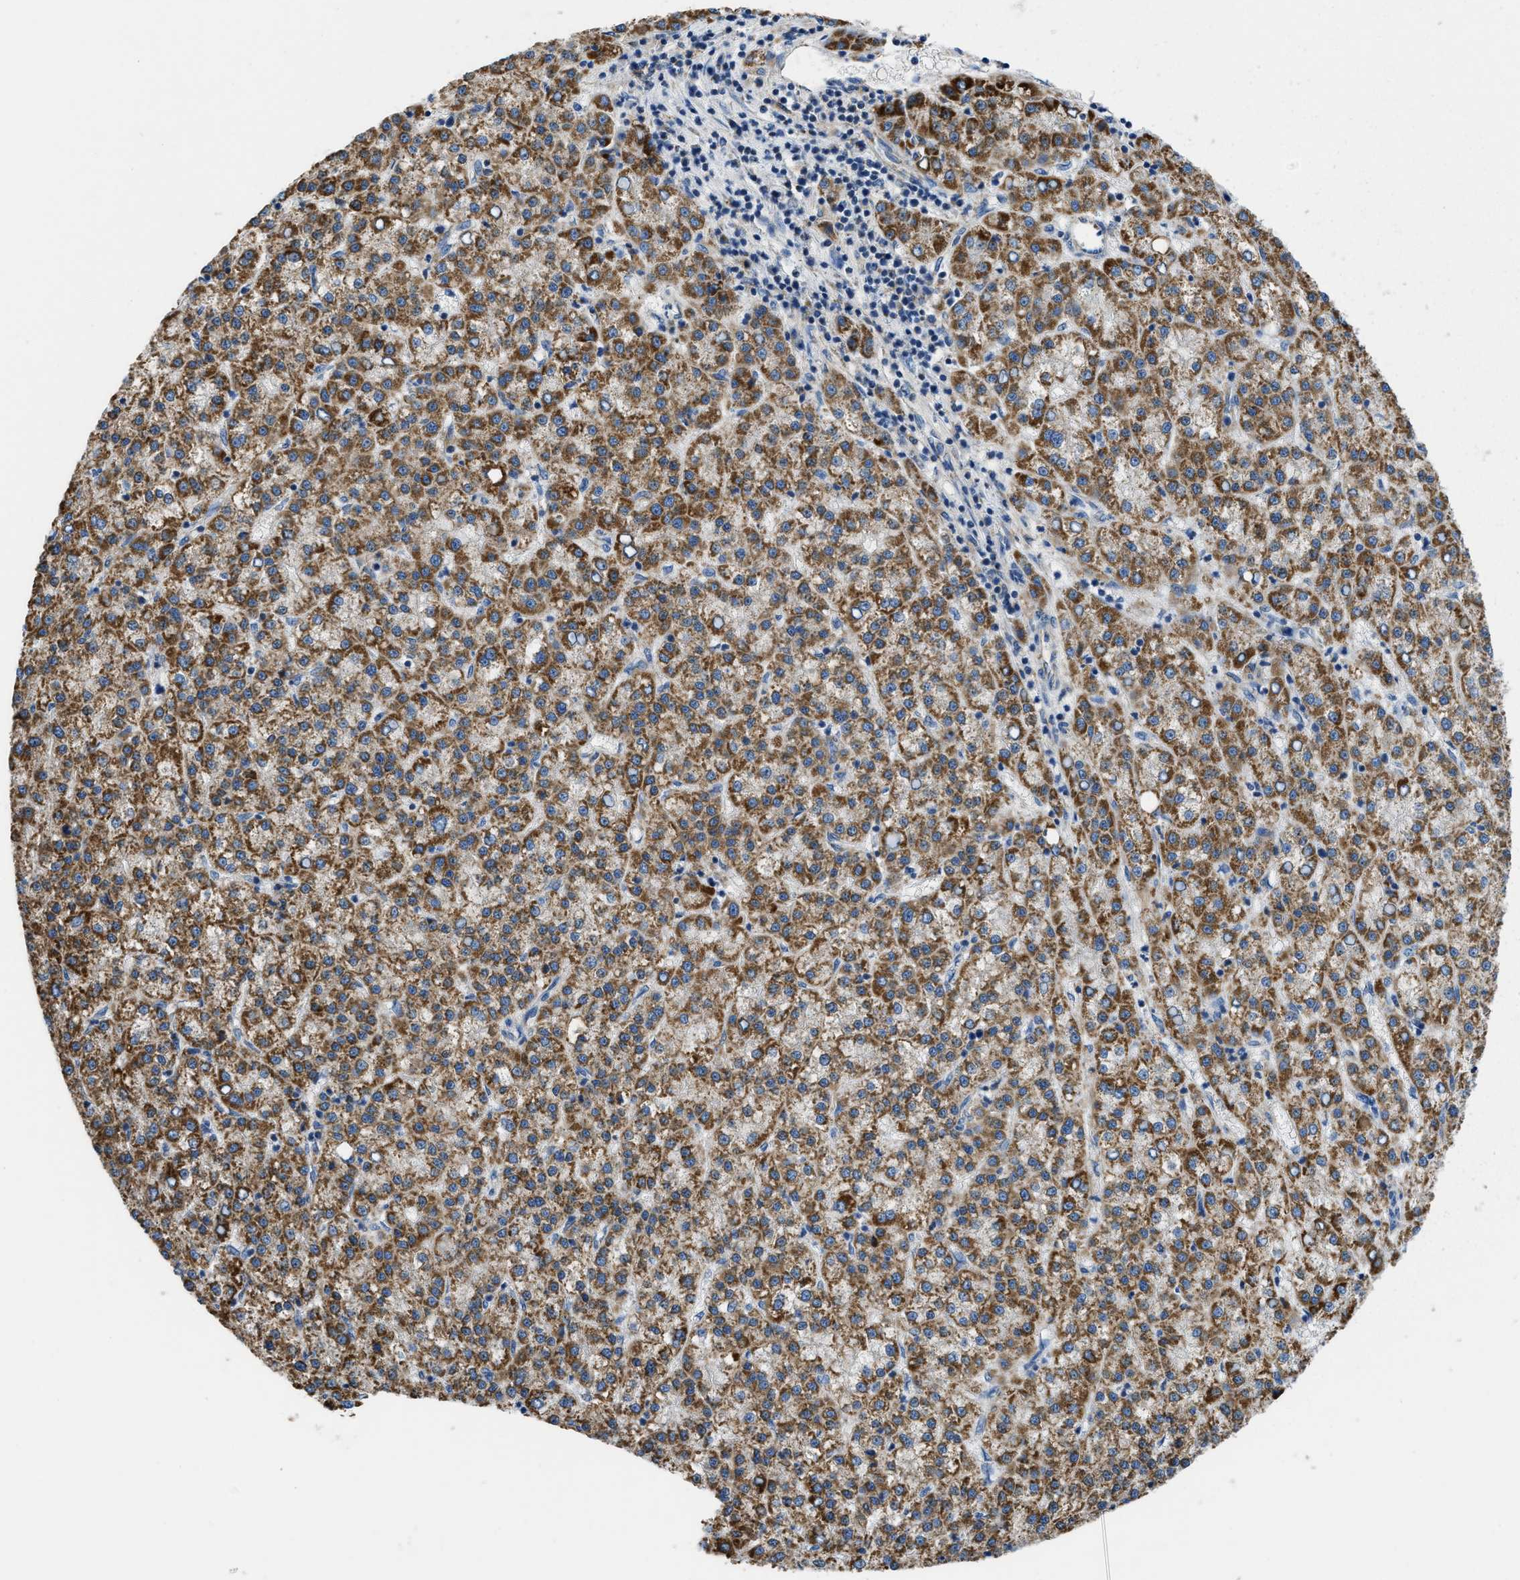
{"staining": {"intensity": "strong", "quantity": ">75%", "location": "cytoplasmic/membranous"}, "tissue": "liver cancer", "cell_type": "Tumor cells", "image_type": "cancer", "snomed": [{"axis": "morphology", "description": "Carcinoma, Hepatocellular, NOS"}, {"axis": "topography", "description": "Liver"}], "caption": "An image of hepatocellular carcinoma (liver) stained for a protein shows strong cytoplasmic/membranous brown staining in tumor cells.", "gene": "SLC25A13", "patient": {"sex": "female", "age": 58}}